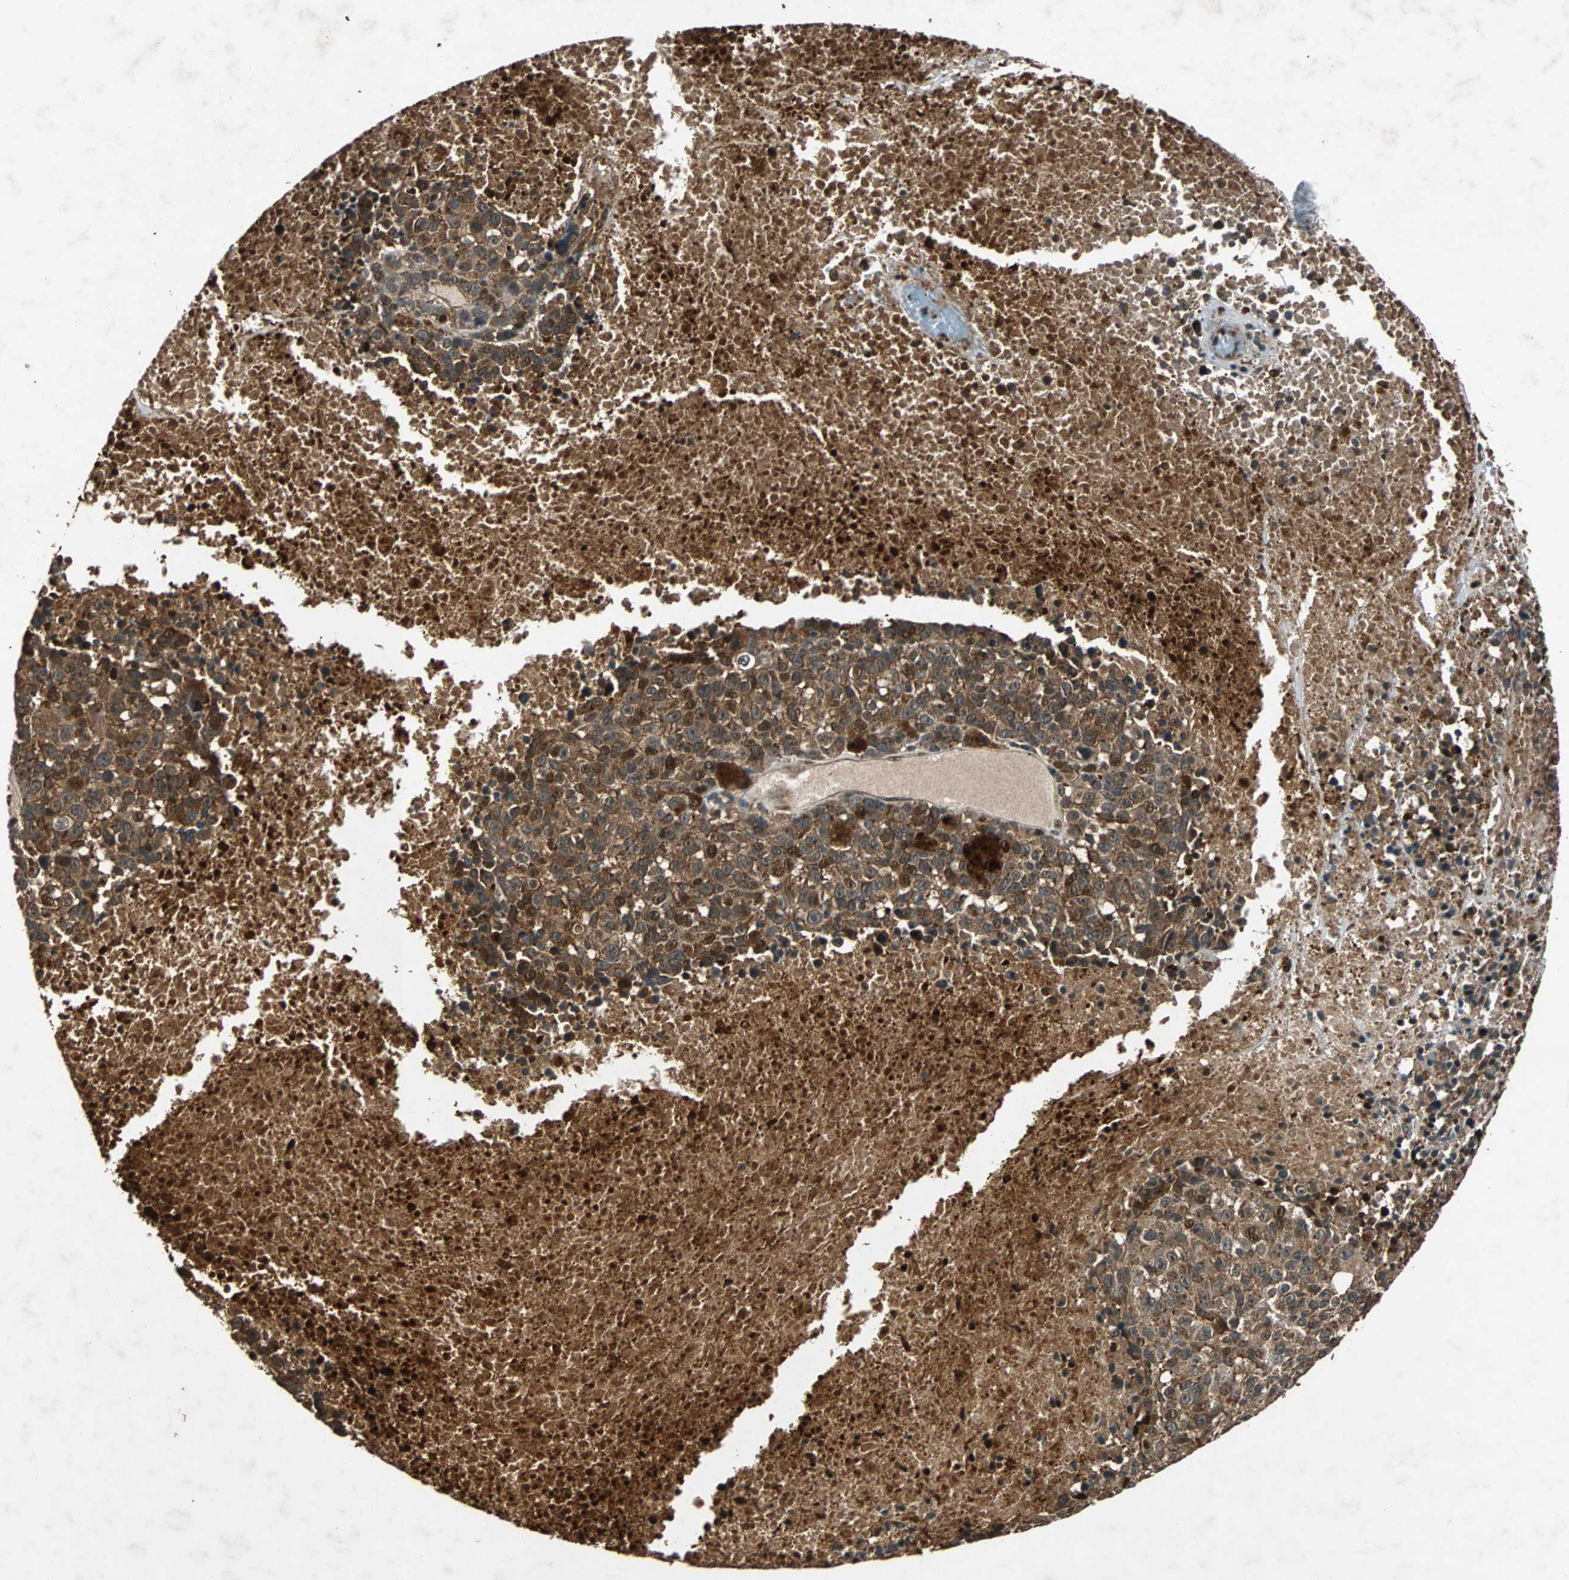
{"staining": {"intensity": "strong", "quantity": ">75%", "location": "cytoplasmic/membranous,nuclear"}, "tissue": "melanoma", "cell_type": "Tumor cells", "image_type": "cancer", "snomed": [{"axis": "morphology", "description": "Malignant melanoma, Metastatic site"}, {"axis": "topography", "description": "Cerebral cortex"}], "caption": "Immunohistochemical staining of melanoma exhibits high levels of strong cytoplasmic/membranous and nuclear protein expression in approximately >75% of tumor cells.", "gene": "USP31", "patient": {"sex": "female", "age": 52}}